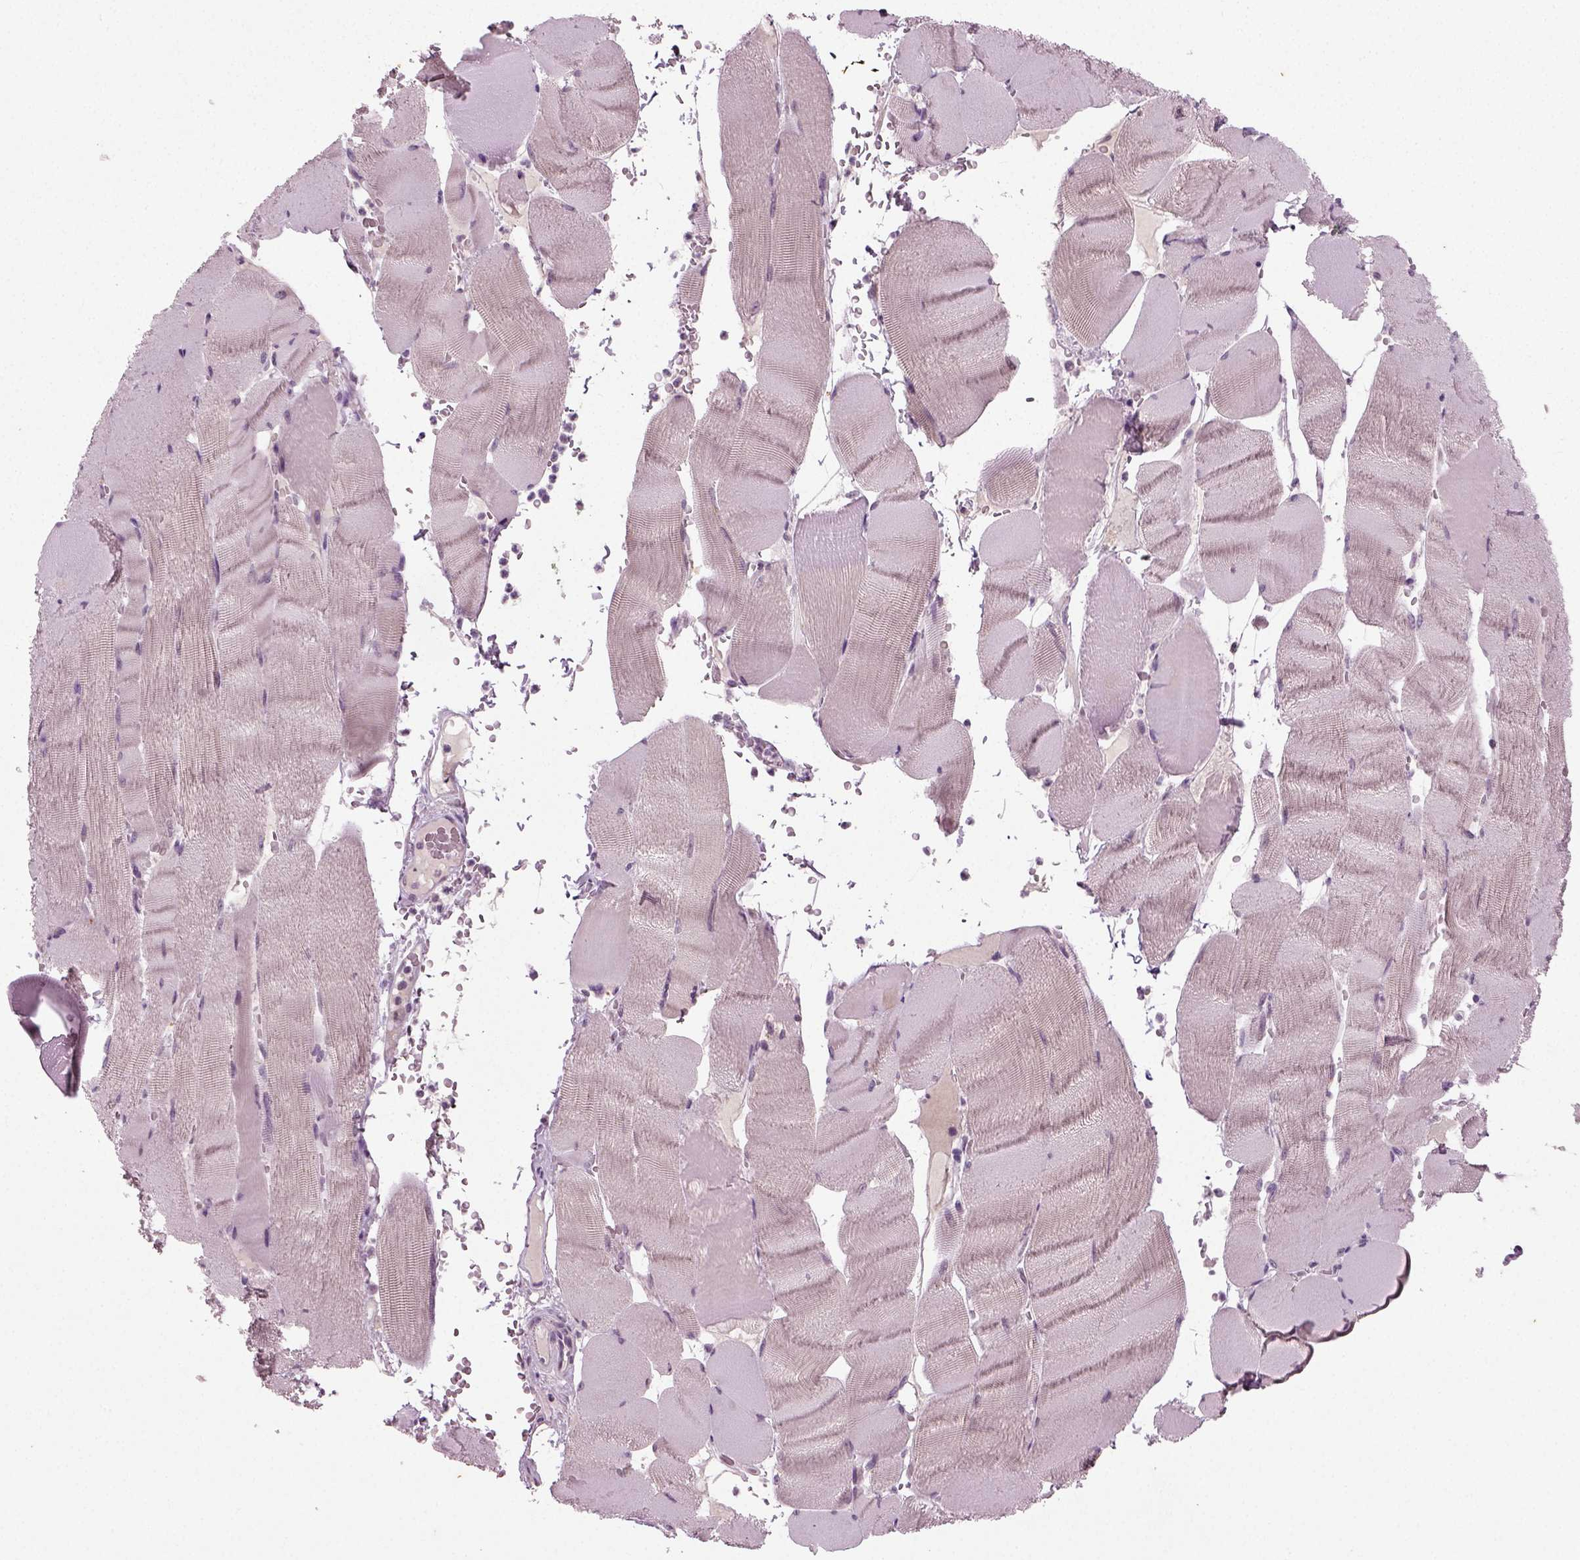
{"staining": {"intensity": "negative", "quantity": "none", "location": "none"}, "tissue": "skeletal muscle", "cell_type": "Myocytes", "image_type": "normal", "snomed": [{"axis": "morphology", "description": "Normal tissue, NOS"}, {"axis": "topography", "description": "Skeletal muscle"}], "caption": "Protein analysis of benign skeletal muscle demonstrates no significant positivity in myocytes.", "gene": "SYNGAP1", "patient": {"sex": "male", "age": 56}}